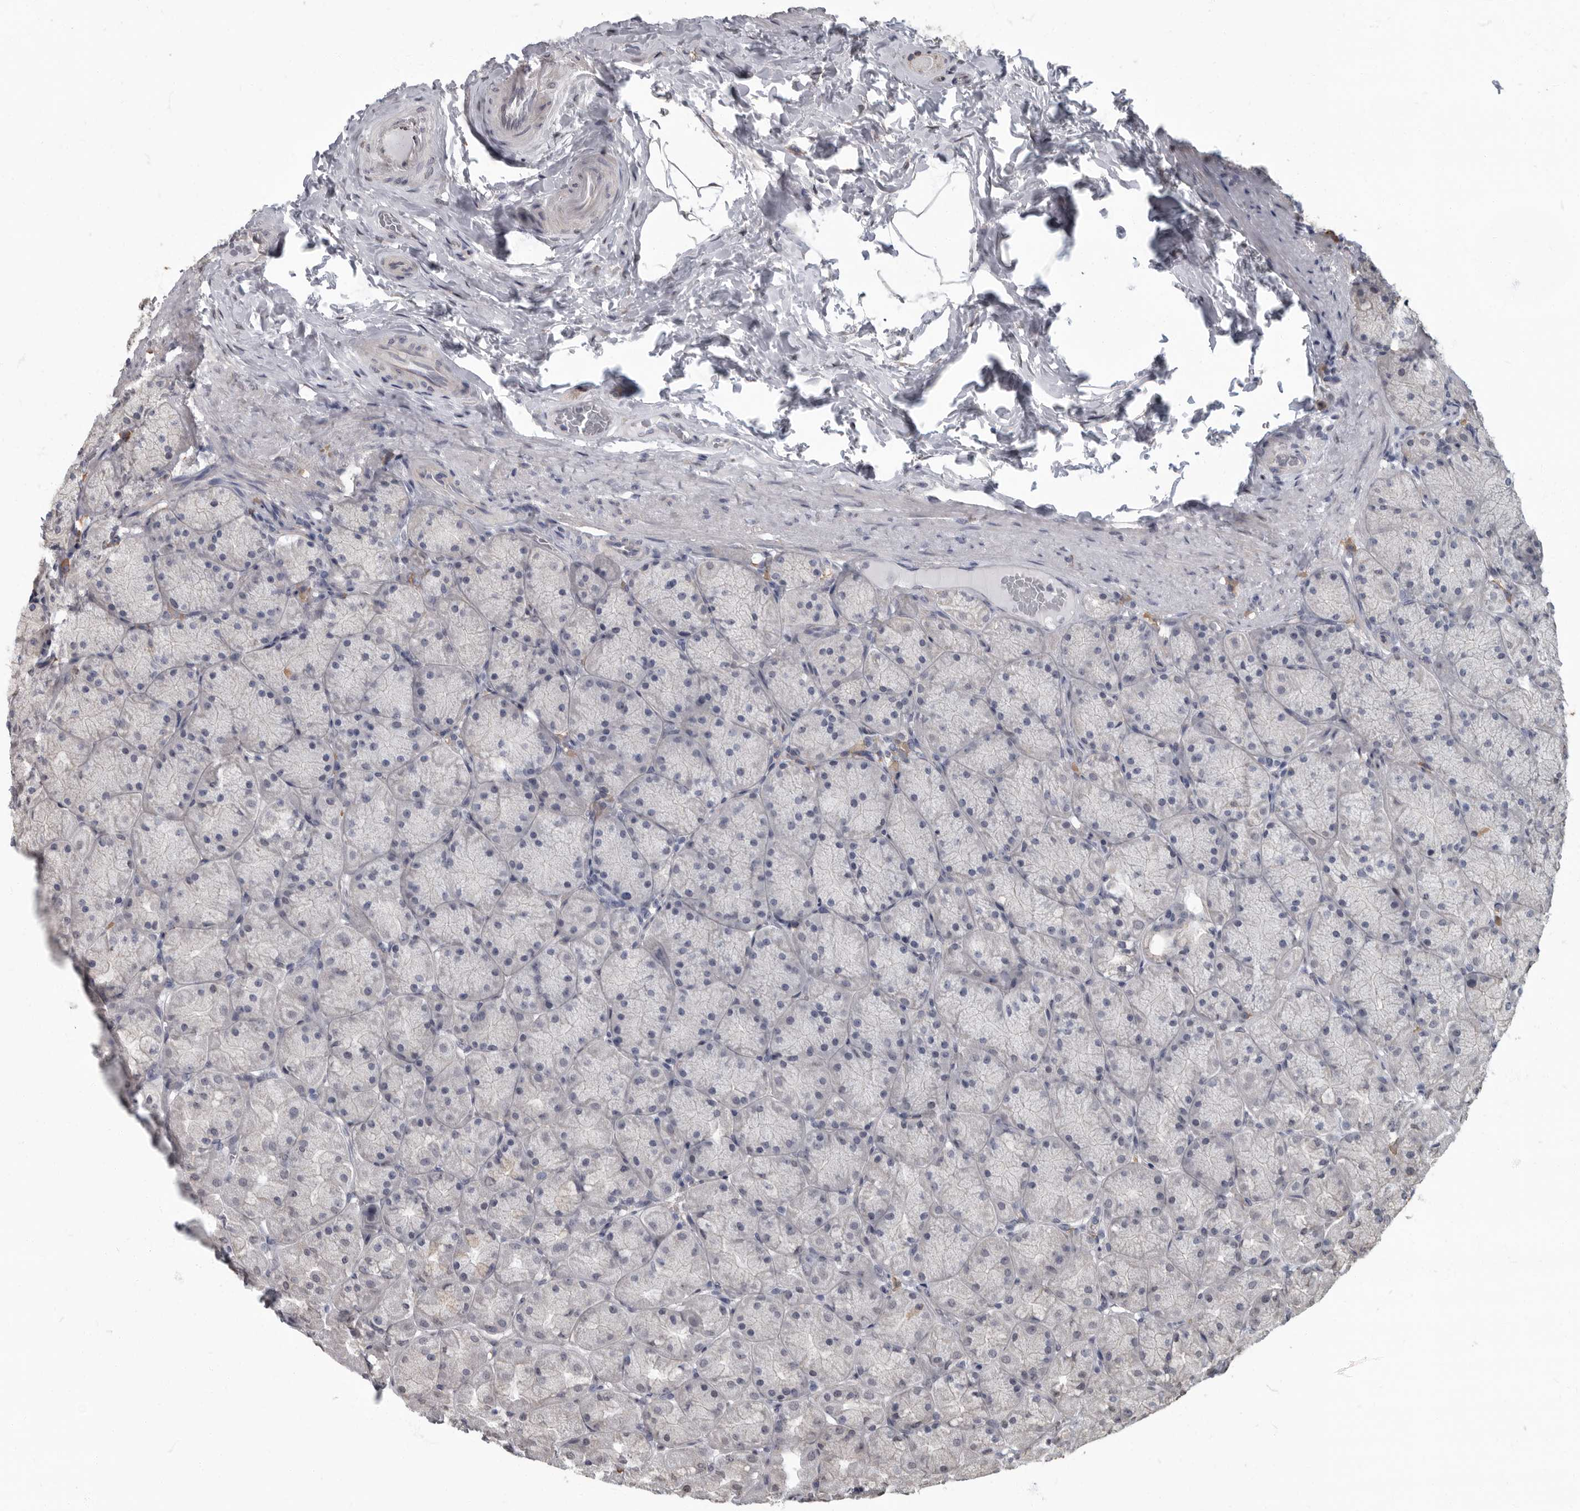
{"staining": {"intensity": "weak", "quantity": "<25%", "location": "cytoplasmic/membranous,nuclear"}, "tissue": "stomach", "cell_type": "Glandular cells", "image_type": "normal", "snomed": [{"axis": "morphology", "description": "Normal tissue, NOS"}, {"axis": "topography", "description": "Stomach, upper"}], "caption": "An immunohistochemistry photomicrograph of normal stomach is shown. There is no staining in glandular cells of stomach. The staining is performed using DAB (3,3'-diaminobenzidine) brown chromogen with nuclei counter-stained in using hematoxylin.", "gene": "ARHGEF10", "patient": {"sex": "female", "age": 56}}